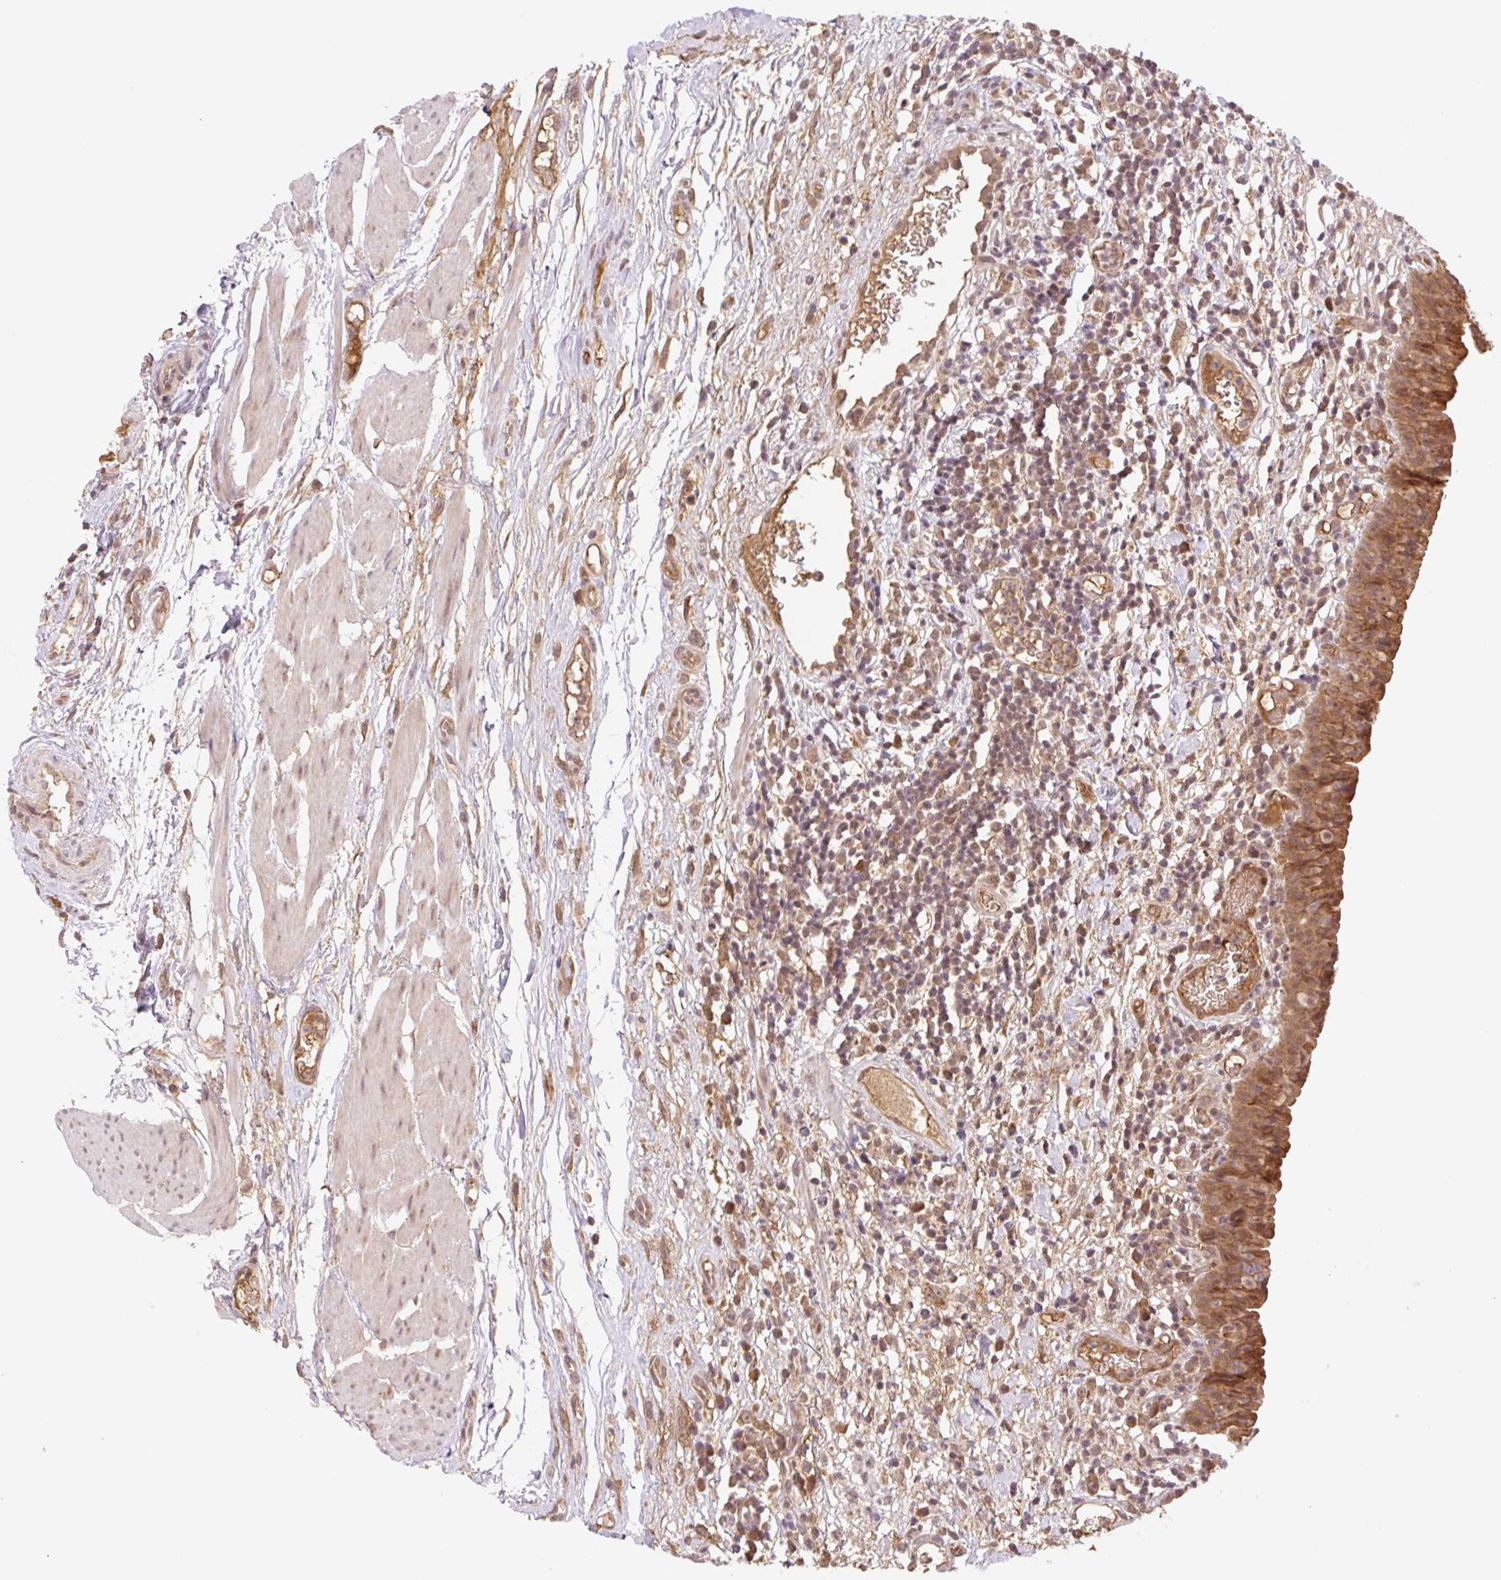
{"staining": {"intensity": "strong", "quantity": ">75%", "location": "cytoplasmic/membranous"}, "tissue": "urinary bladder", "cell_type": "Urothelial cells", "image_type": "normal", "snomed": [{"axis": "morphology", "description": "Normal tissue, NOS"}, {"axis": "morphology", "description": "Inflammation, NOS"}, {"axis": "topography", "description": "Urinary bladder"}], "caption": "The image exhibits staining of normal urinary bladder, revealing strong cytoplasmic/membranous protein staining (brown color) within urothelial cells.", "gene": "YJU2B", "patient": {"sex": "male", "age": 57}}